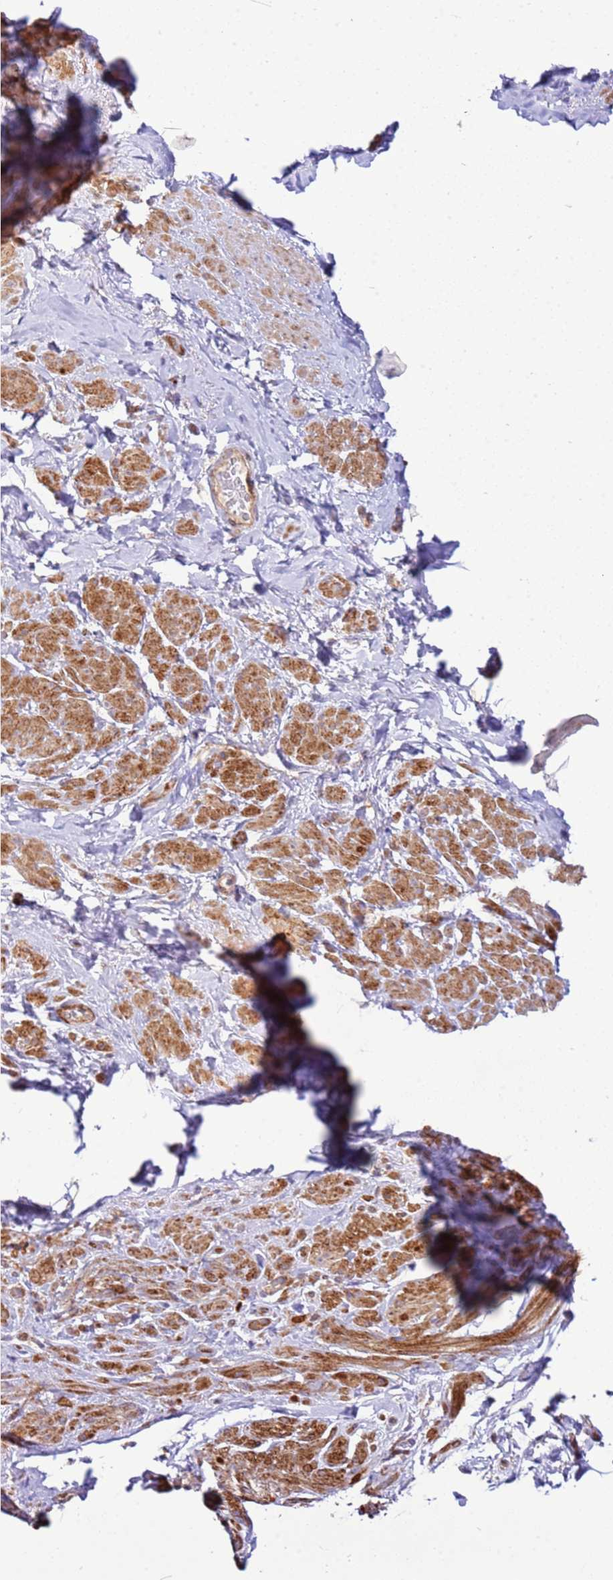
{"staining": {"intensity": "moderate", "quantity": "25%-75%", "location": "cytoplasmic/membranous"}, "tissue": "smooth muscle", "cell_type": "Smooth muscle cells", "image_type": "normal", "snomed": [{"axis": "morphology", "description": "Normal tissue, NOS"}, {"axis": "topography", "description": "Smooth muscle"}, {"axis": "topography", "description": "Peripheral nerve tissue"}], "caption": "Smooth muscle cells demonstrate medium levels of moderate cytoplasmic/membranous staining in about 25%-75% of cells in benign smooth muscle.", "gene": "ZNF624", "patient": {"sex": "male", "age": 69}}